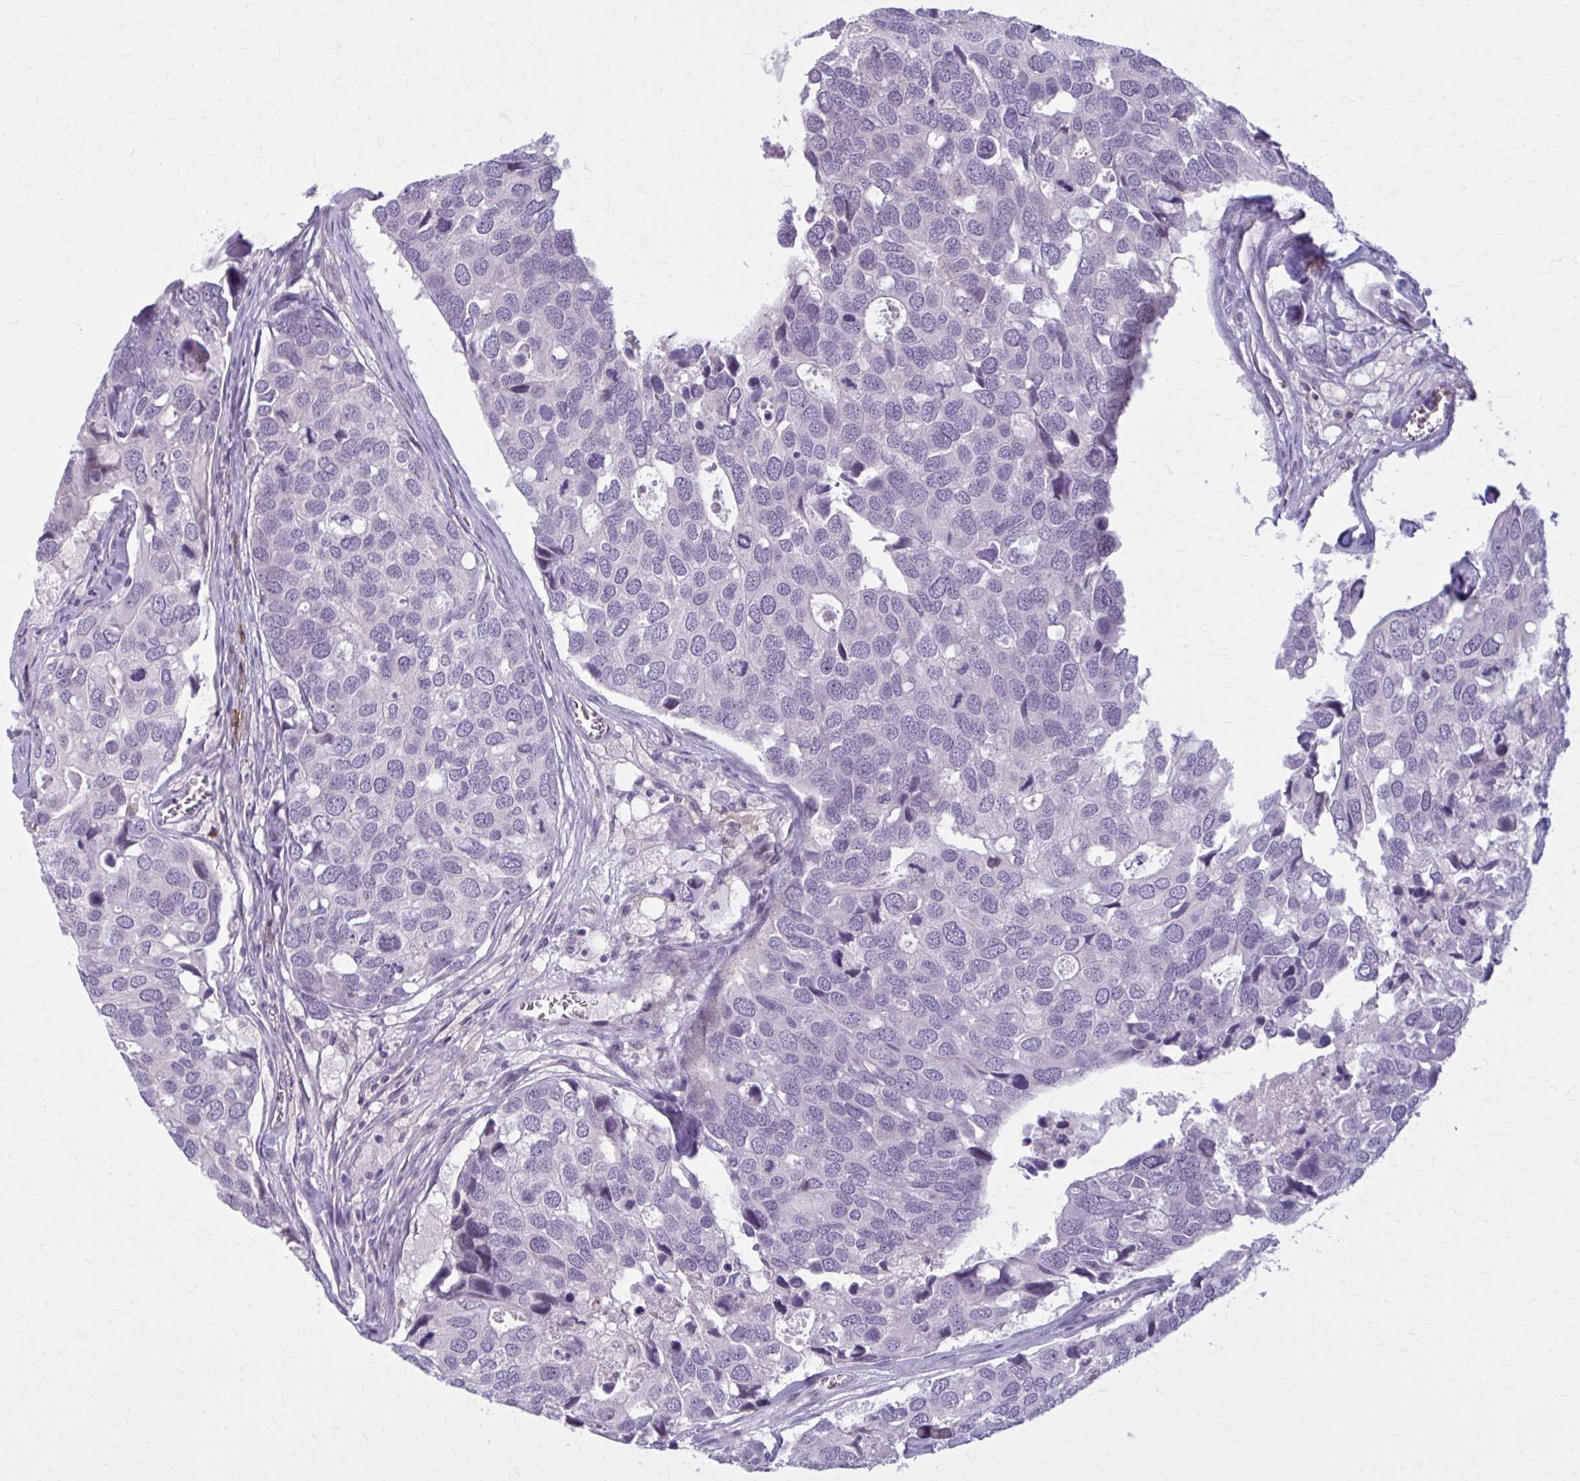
{"staining": {"intensity": "negative", "quantity": "none", "location": "none"}, "tissue": "breast cancer", "cell_type": "Tumor cells", "image_type": "cancer", "snomed": [{"axis": "morphology", "description": "Duct carcinoma"}, {"axis": "topography", "description": "Breast"}], "caption": "DAB (3,3'-diaminobenzidine) immunohistochemical staining of human breast cancer demonstrates no significant expression in tumor cells.", "gene": "CD38", "patient": {"sex": "female", "age": 83}}